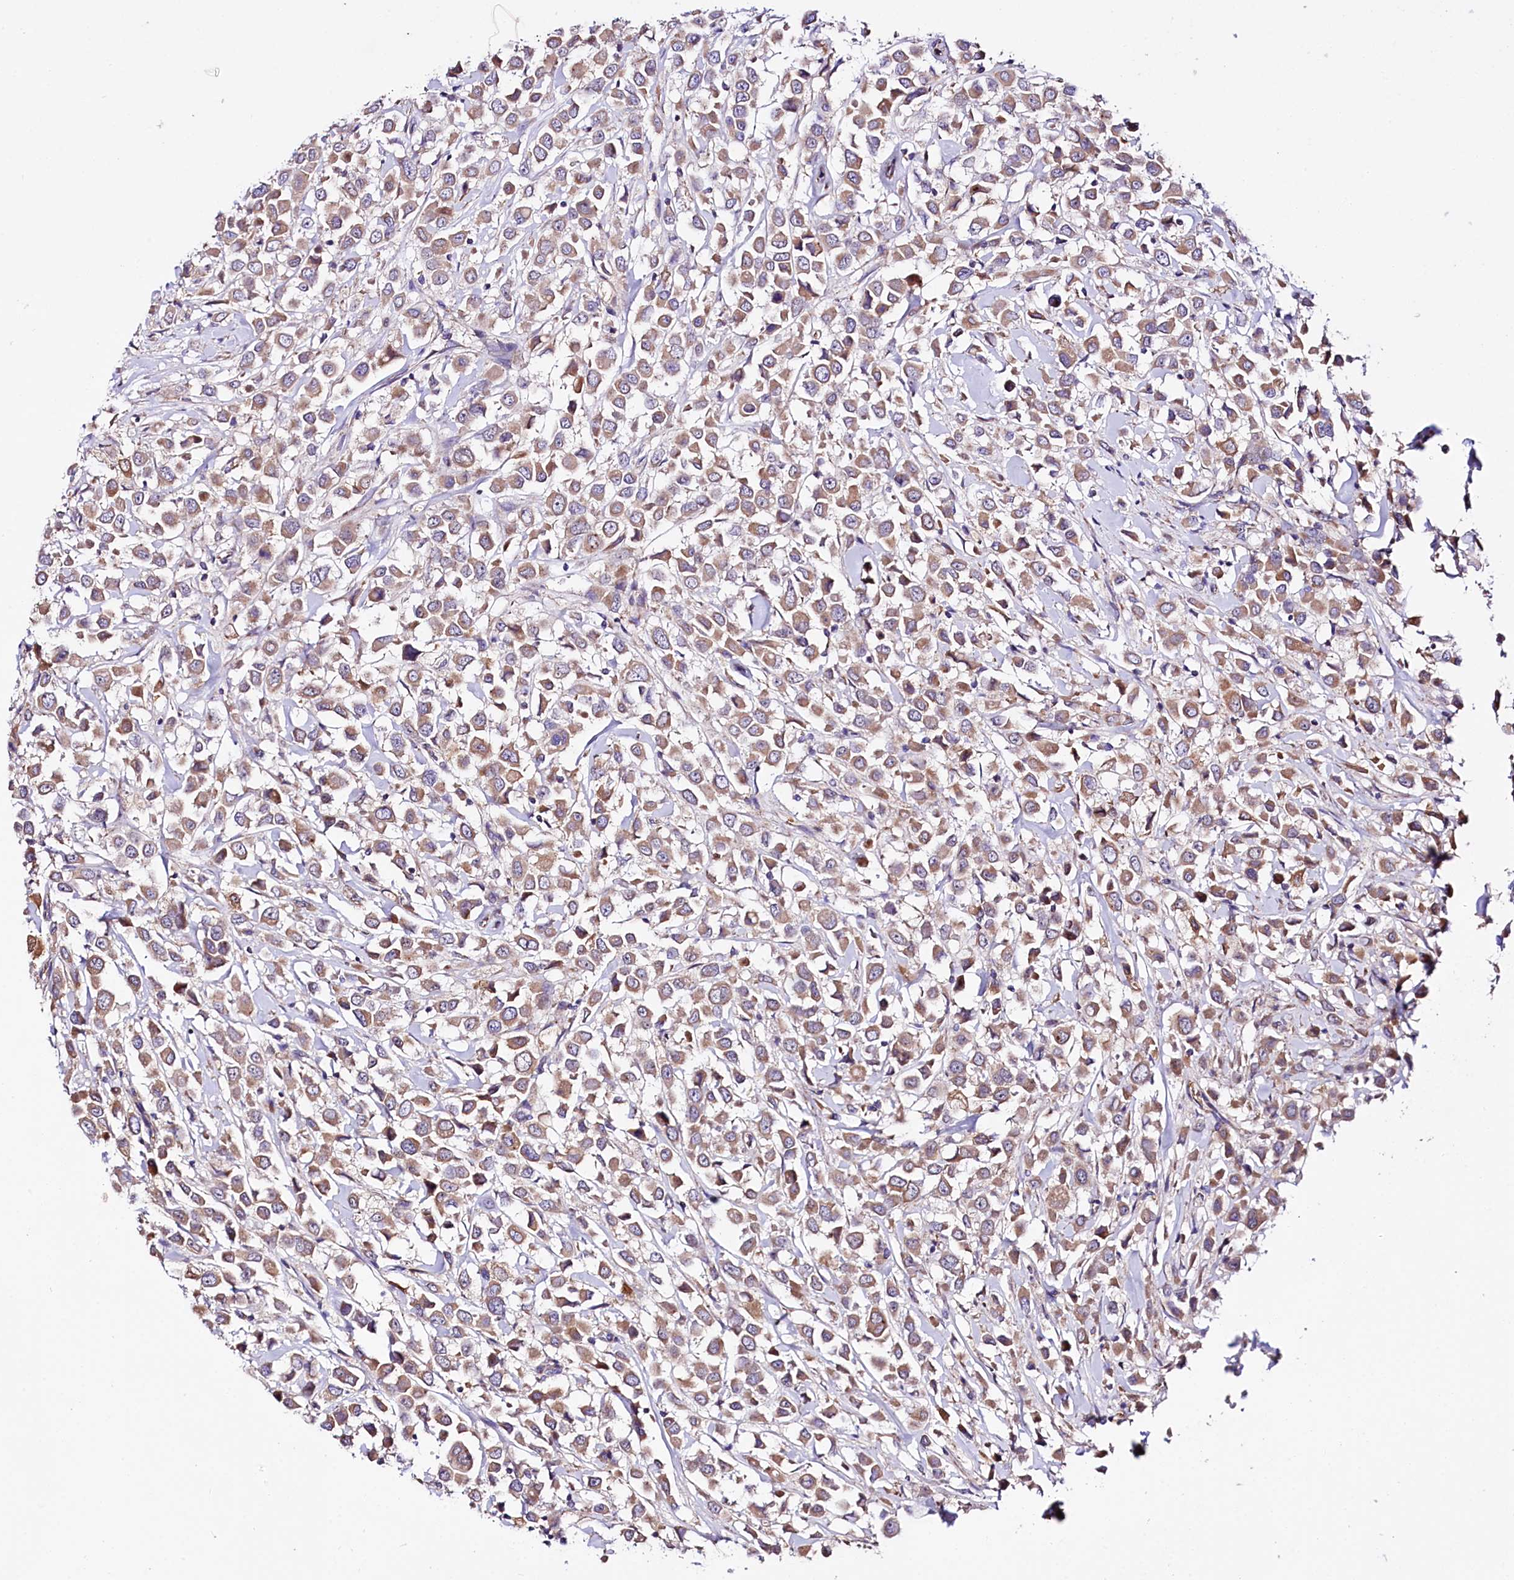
{"staining": {"intensity": "moderate", "quantity": ">75%", "location": "cytoplasmic/membranous"}, "tissue": "breast cancer", "cell_type": "Tumor cells", "image_type": "cancer", "snomed": [{"axis": "morphology", "description": "Duct carcinoma"}, {"axis": "topography", "description": "Breast"}], "caption": "IHC of human invasive ductal carcinoma (breast) exhibits medium levels of moderate cytoplasmic/membranous expression in about >75% of tumor cells.", "gene": "CEP295", "patient": {"sex": "female", "age": 61}}